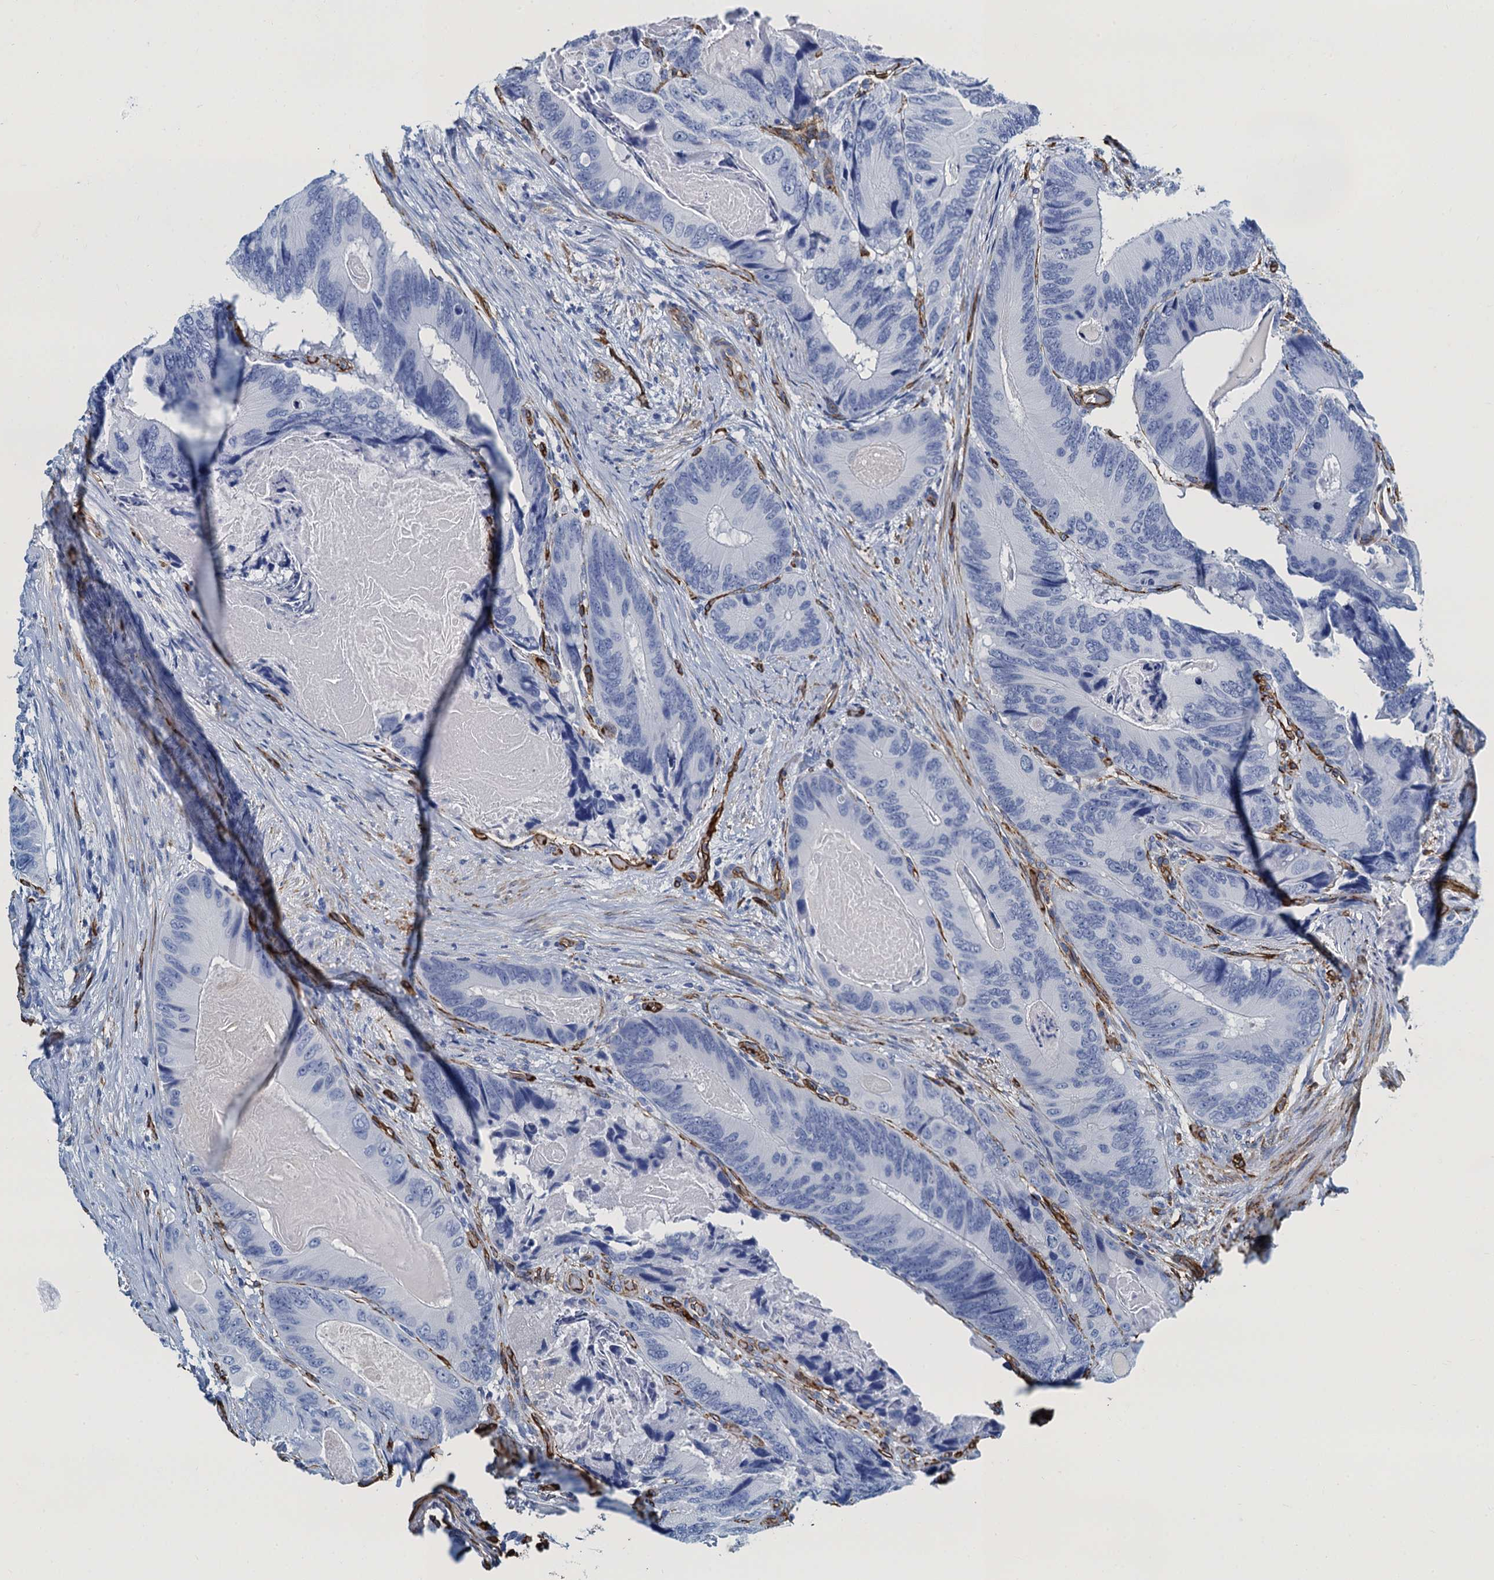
{"staining": {"intensity": "negative", "quantity": "none", "location": "none"}, "tissue": "colorectal cancer", "cell_type": "Tumor cells", "image_type": "cancer", "snomed": [{"axis": "morphology", "description": "Adenocarcinoma, NOS"}, {"axis": "topography", "description": "Colon"}], "caption": "Histopathology image shows no significant protein staining in tumor cells of adenocarcinoma (colorectal).", "gene": "CAVIN2", "patient": {"sex": "male", "age": 84}}